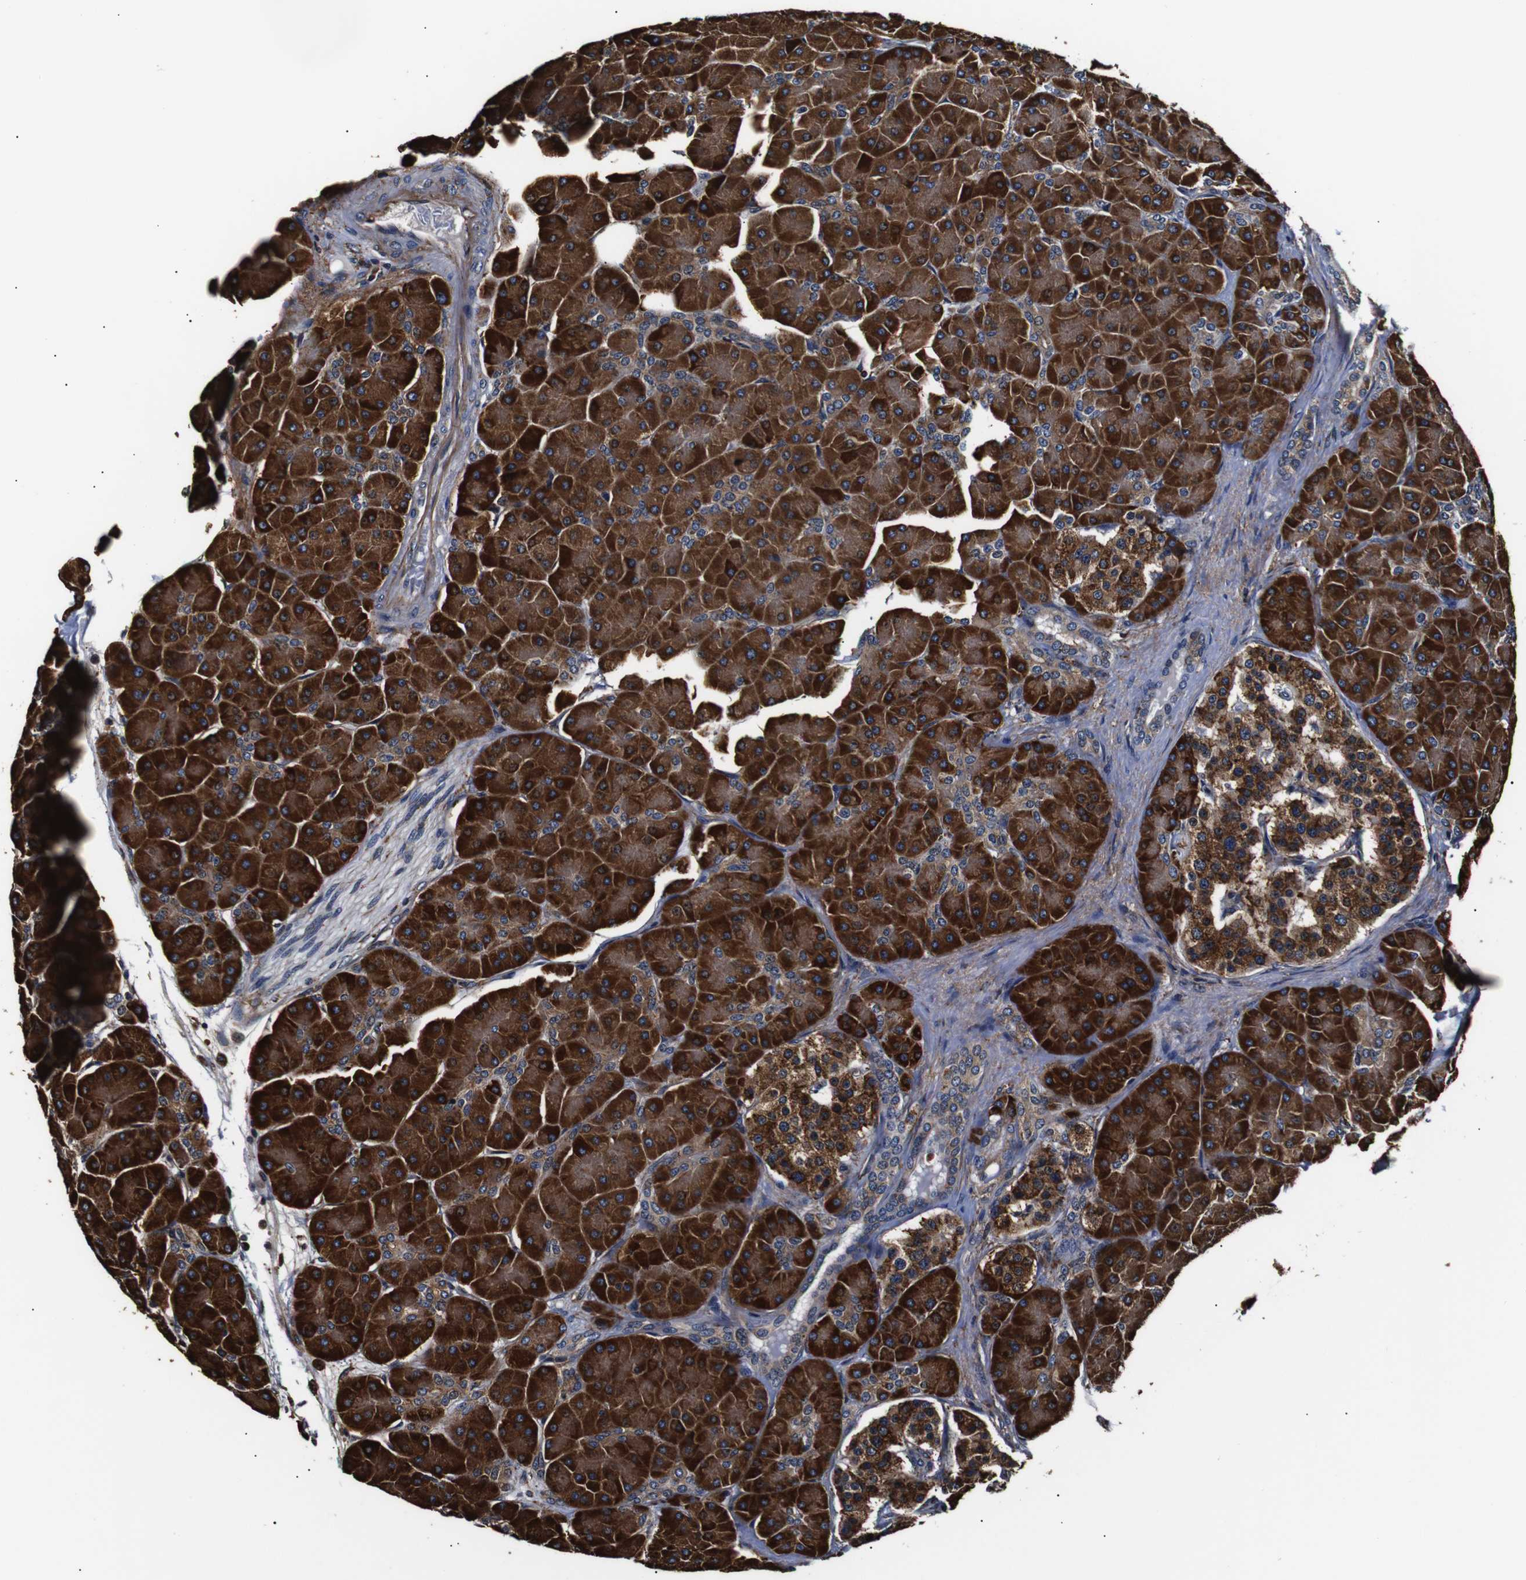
{"staining": {"intensity": "strong", "quantity": ">75%", "location": "cytoplasmic/membranous"}, "tissue": "pancreas", "cell_type": "Exocrine glandular cells", "image_type": "normal", "snomed": [{"axis": "morphology", "description": "Normal tissue, NOS"}, {"axis": "topography", "description": "Pancreas"}], "caption": "An immunohistochemistry (IHC) image of benign tissue is shown. Protein staining in brown shows strong cytoplasmic/membranous positivity in pancreas within exocrine glandular cells. (brown staining indicates protein expression, while blue staining denotes nuclei).", "gene": "HHIP", "patient": {"sex": "male", "age": 66}}